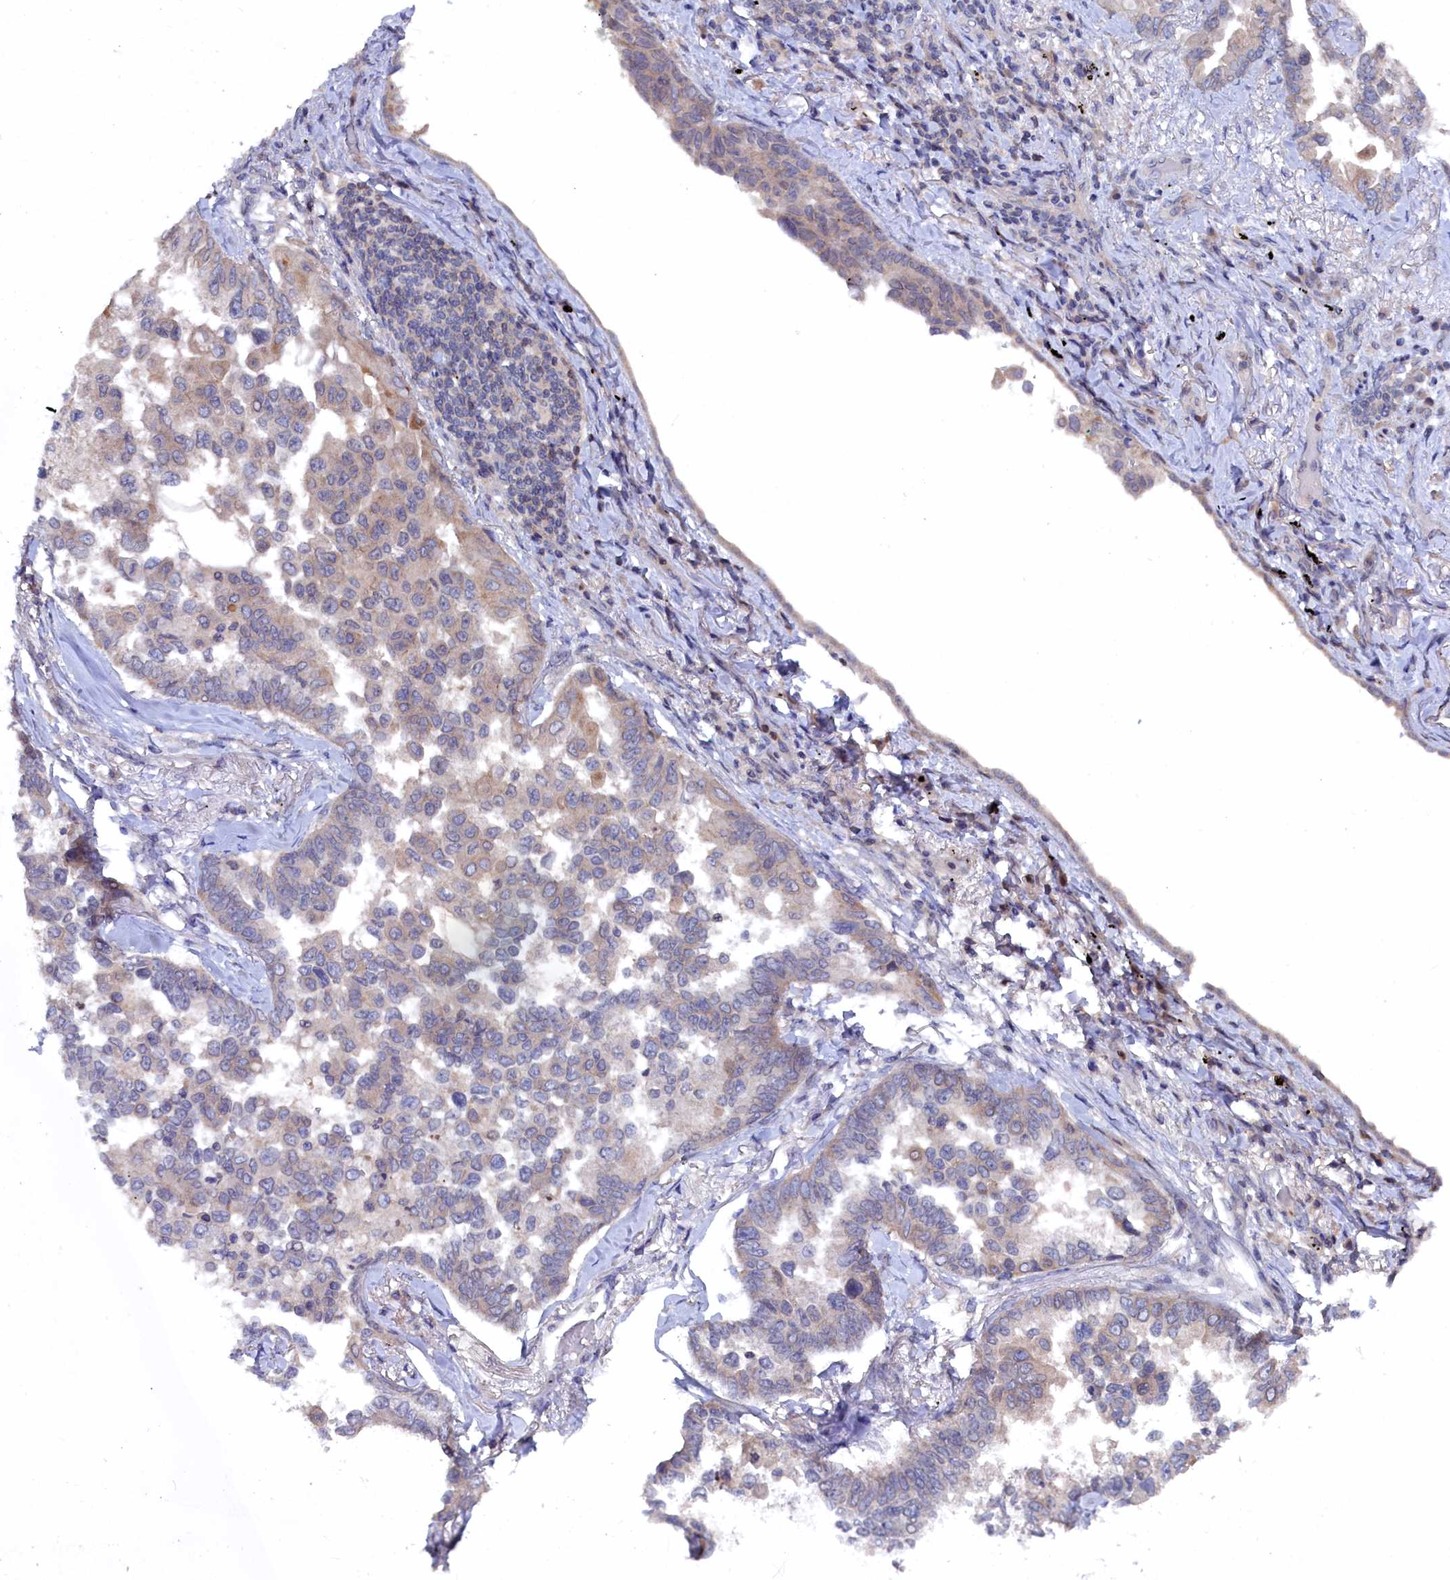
{"staining": {"intensity": "weak", "quantity": "25%-75%", "location": "cytoplasmic/membranous"}, "tissue": "lung cancer", "cell_type": "Tumor cells", "image_type": "cancer", "snomed": [{"axis": "morphology", "description": "Adenocarcinoma, NOS"}, {"axis": "topography", "description": "Lung"}], "caption": "Immunohistochemical staining of human lung cancer (adenocarcinoma) shows weak cytoplasmic/membranous protein staining in about 25%-75% of tumor cells.", "gene": "TMC5", "patient": {"sex": "female", "age": 67}}